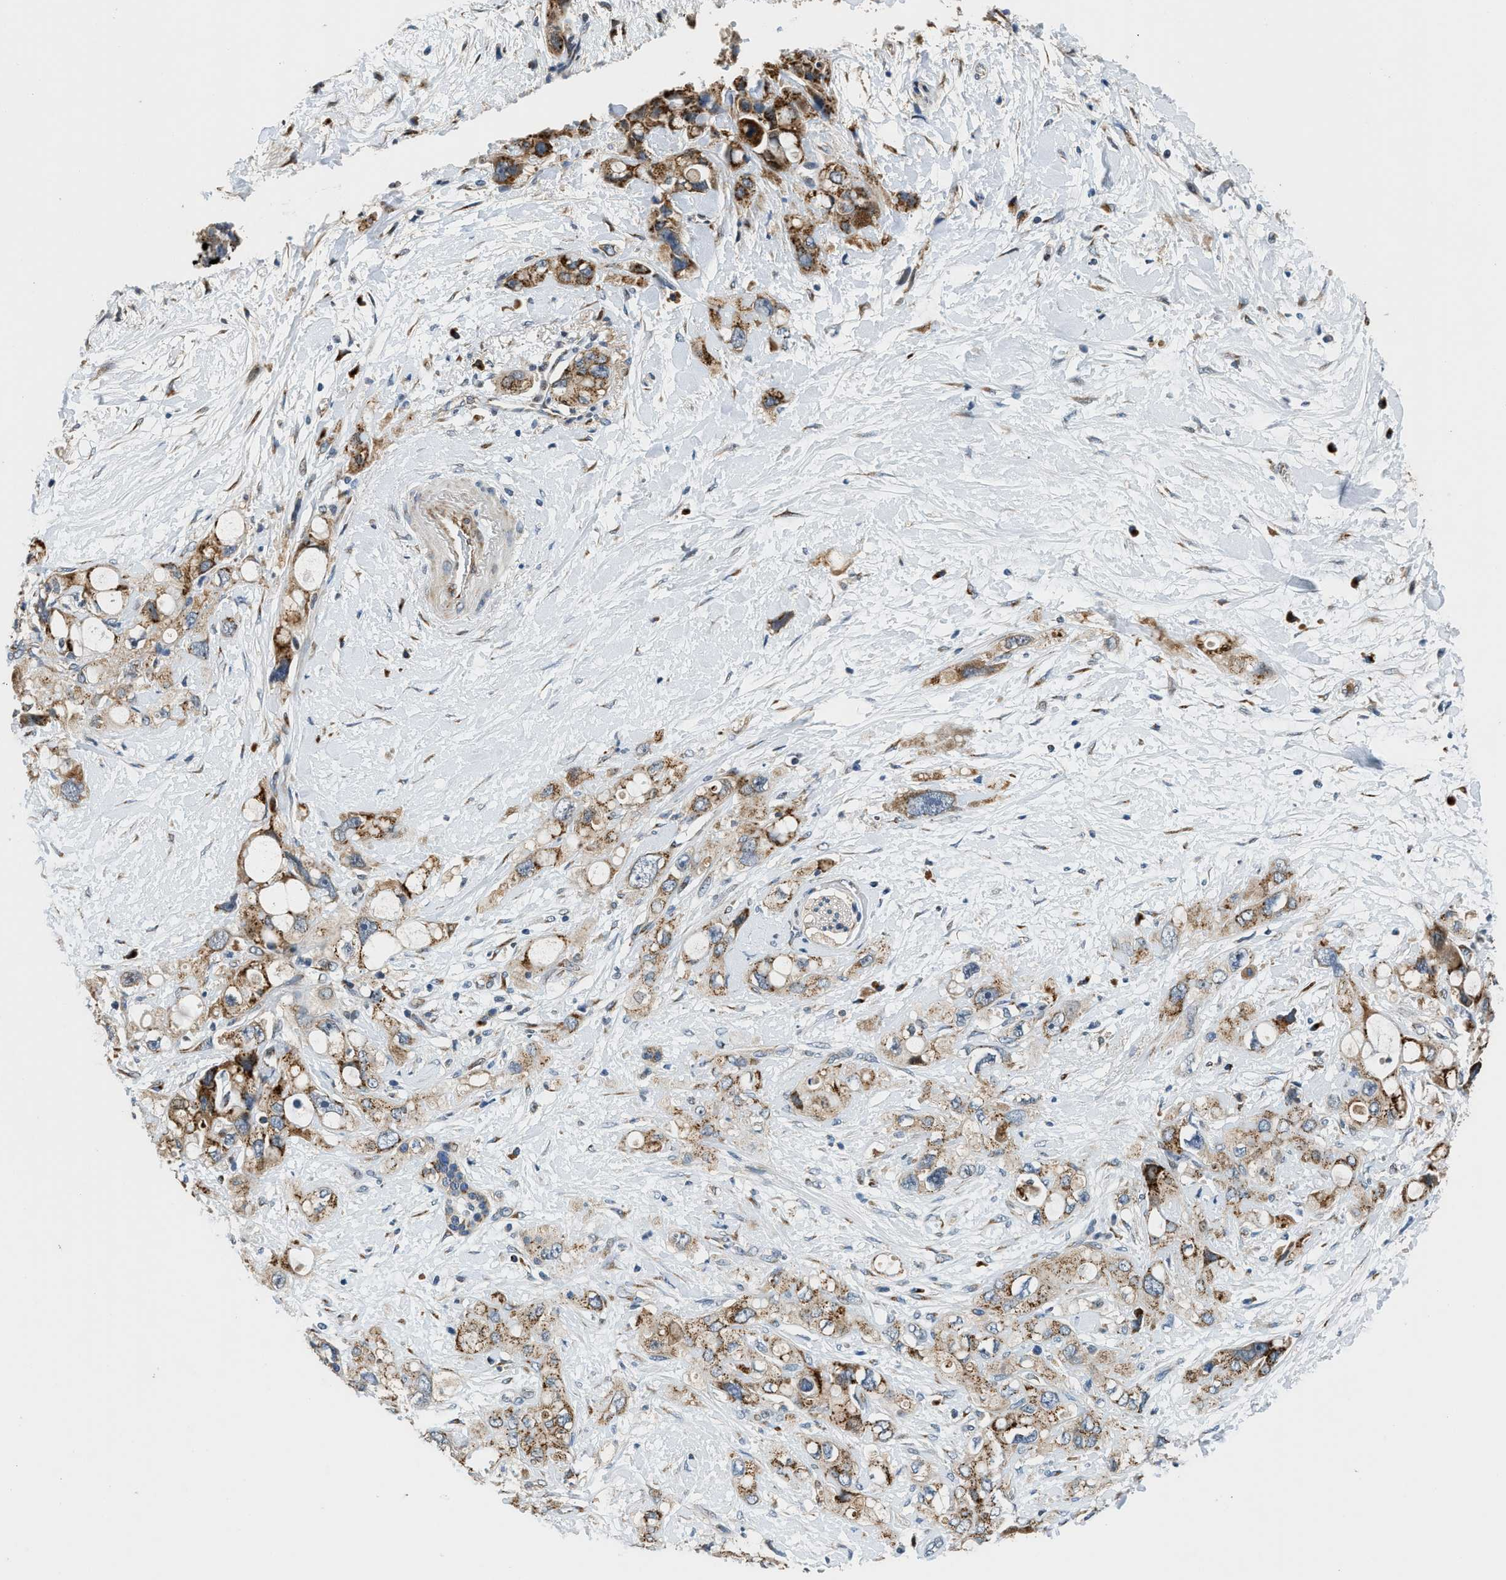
{"staining": {"intensity": "moderate", "quantity": ">75%", "location": "cytoplasmic/membranous"}, "tissue": "pancreatic cancer", "cell_type": "Tumor cells", "image_type": "cancer", "snomed": [{"axis": "morphology", "description": "Adenocarcinoma, NOS"}, {"axis": "topography", "description": "Pancreas"}], "caption": "Protein expression analysis of human pancreatic cancer reveals moderate cytoplasmic/membranous positivity in approximately >75% of tumor cells.", "gene": "FUT8", "patient": {"sex": "female", "age": 56}}